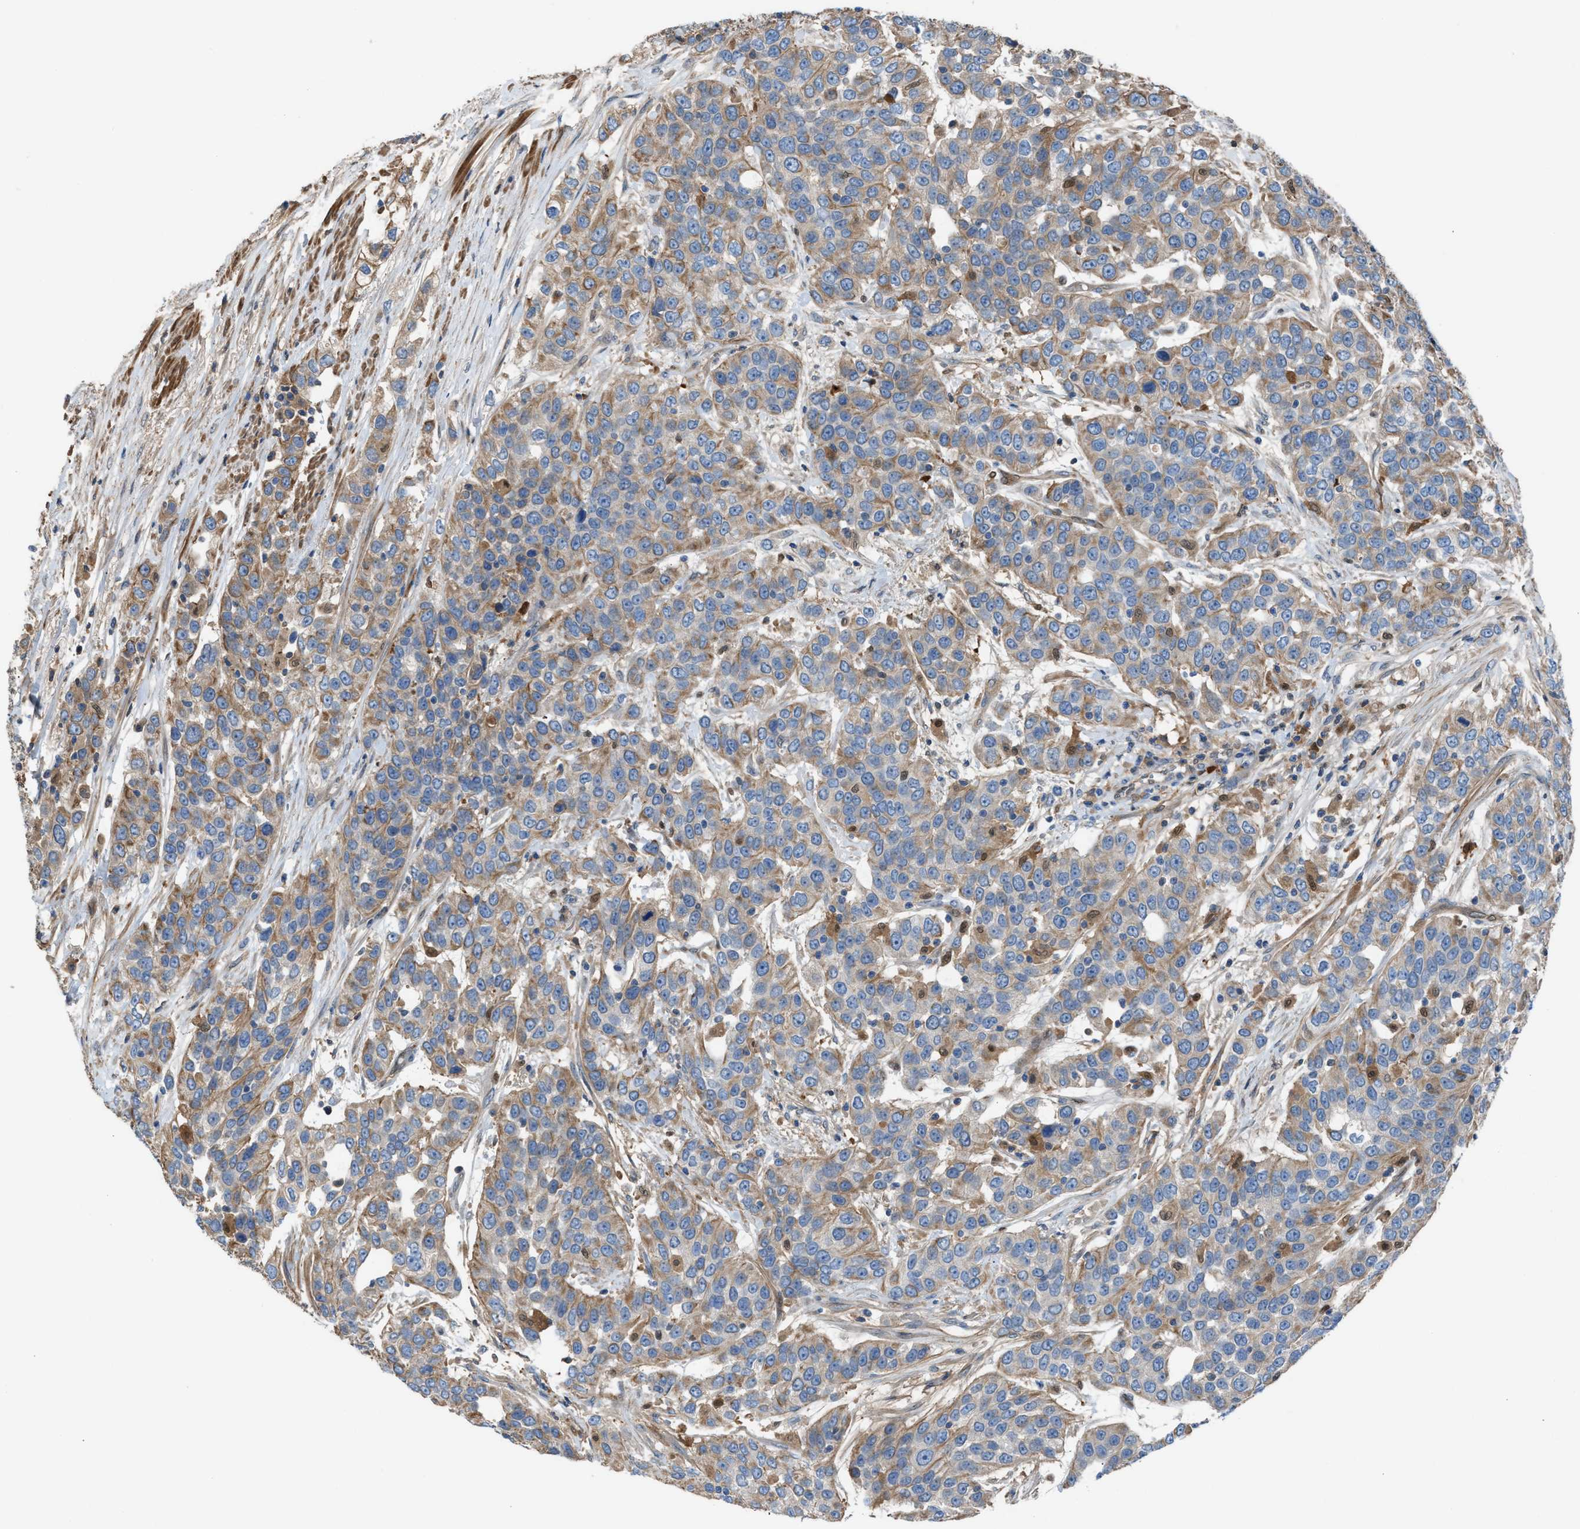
{"staining": {"intensity": "weak", "quantity": "<25%", "location": "cytoplasmic/membranous"}, "tissue": "urothelial cancer", "cell_type": "Tumor cells", "image_type": "cancer", "snomed": [{"axis": "morphology", "description": "Urothelial carcinoma, High grade"}, {"axis": "topography", "description": "Urinary bladder"}], "caption": "This micrograph is of urothelial cancer stained with immunohistochemistry to label a protein in brown with the nuclei are counter-stained blue. There is no staining in tumor cells.", "gene": "TPK1", "patient": {"sex": "female", "age": 80}}